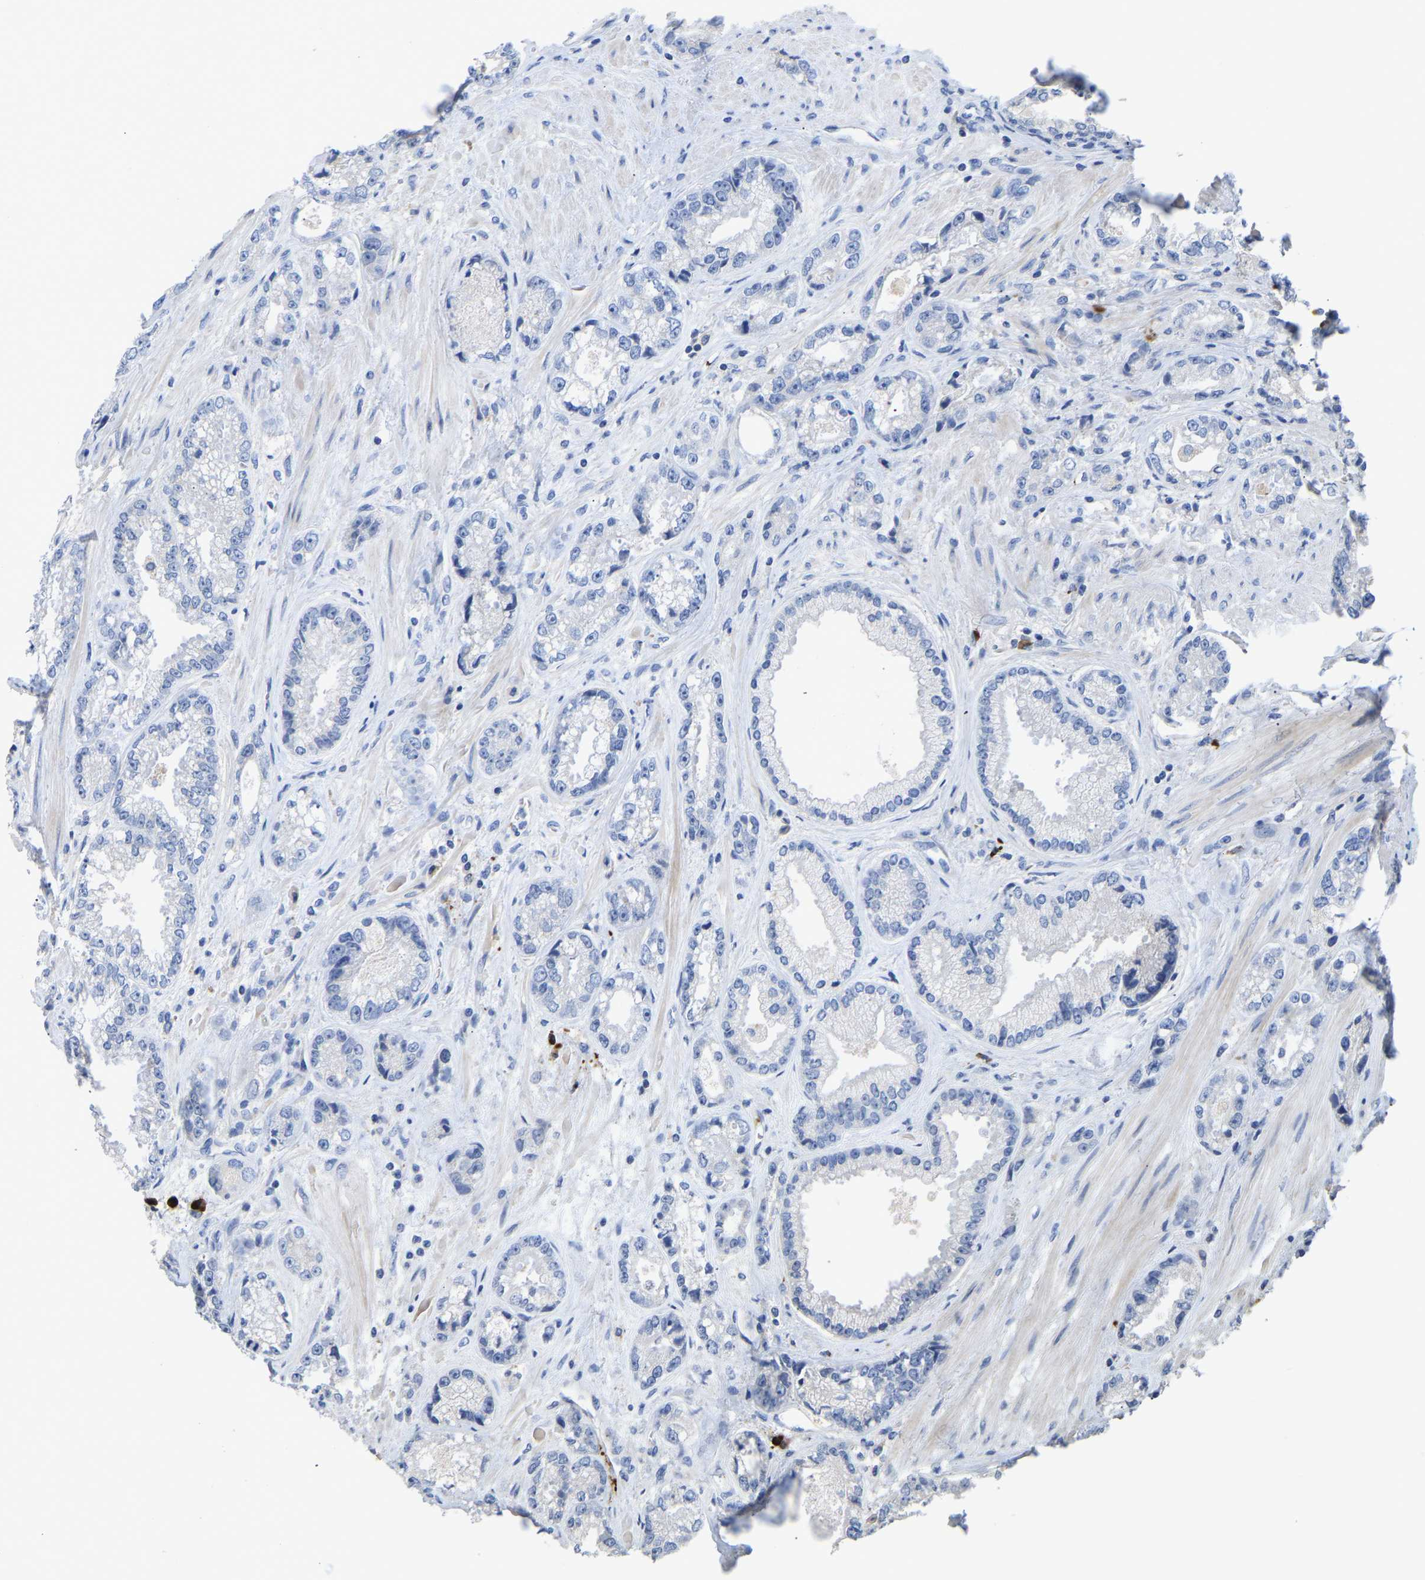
{"staining": {"intensity": "negative", "quantity": "none", "location": "none"}, "tissue": "prostate cancer", "cell_type": "Tumor cells", "image_type": "cancer", "snomed": [{"axis": "morphology", "description": "Adenocarcinoma, High grade"}, {"axis": "topography", "description": "Prostate"}], "caption": "Tumor cells are negative for protein expression in human prostate cancer. The staining is performed using DAB (3,3'-diaminobenzidine) brown chromogen with nuclei counter-stained in using hematoxylin.", "gene": "FGF18", "patient": {"sex": "male", "age": 61}}